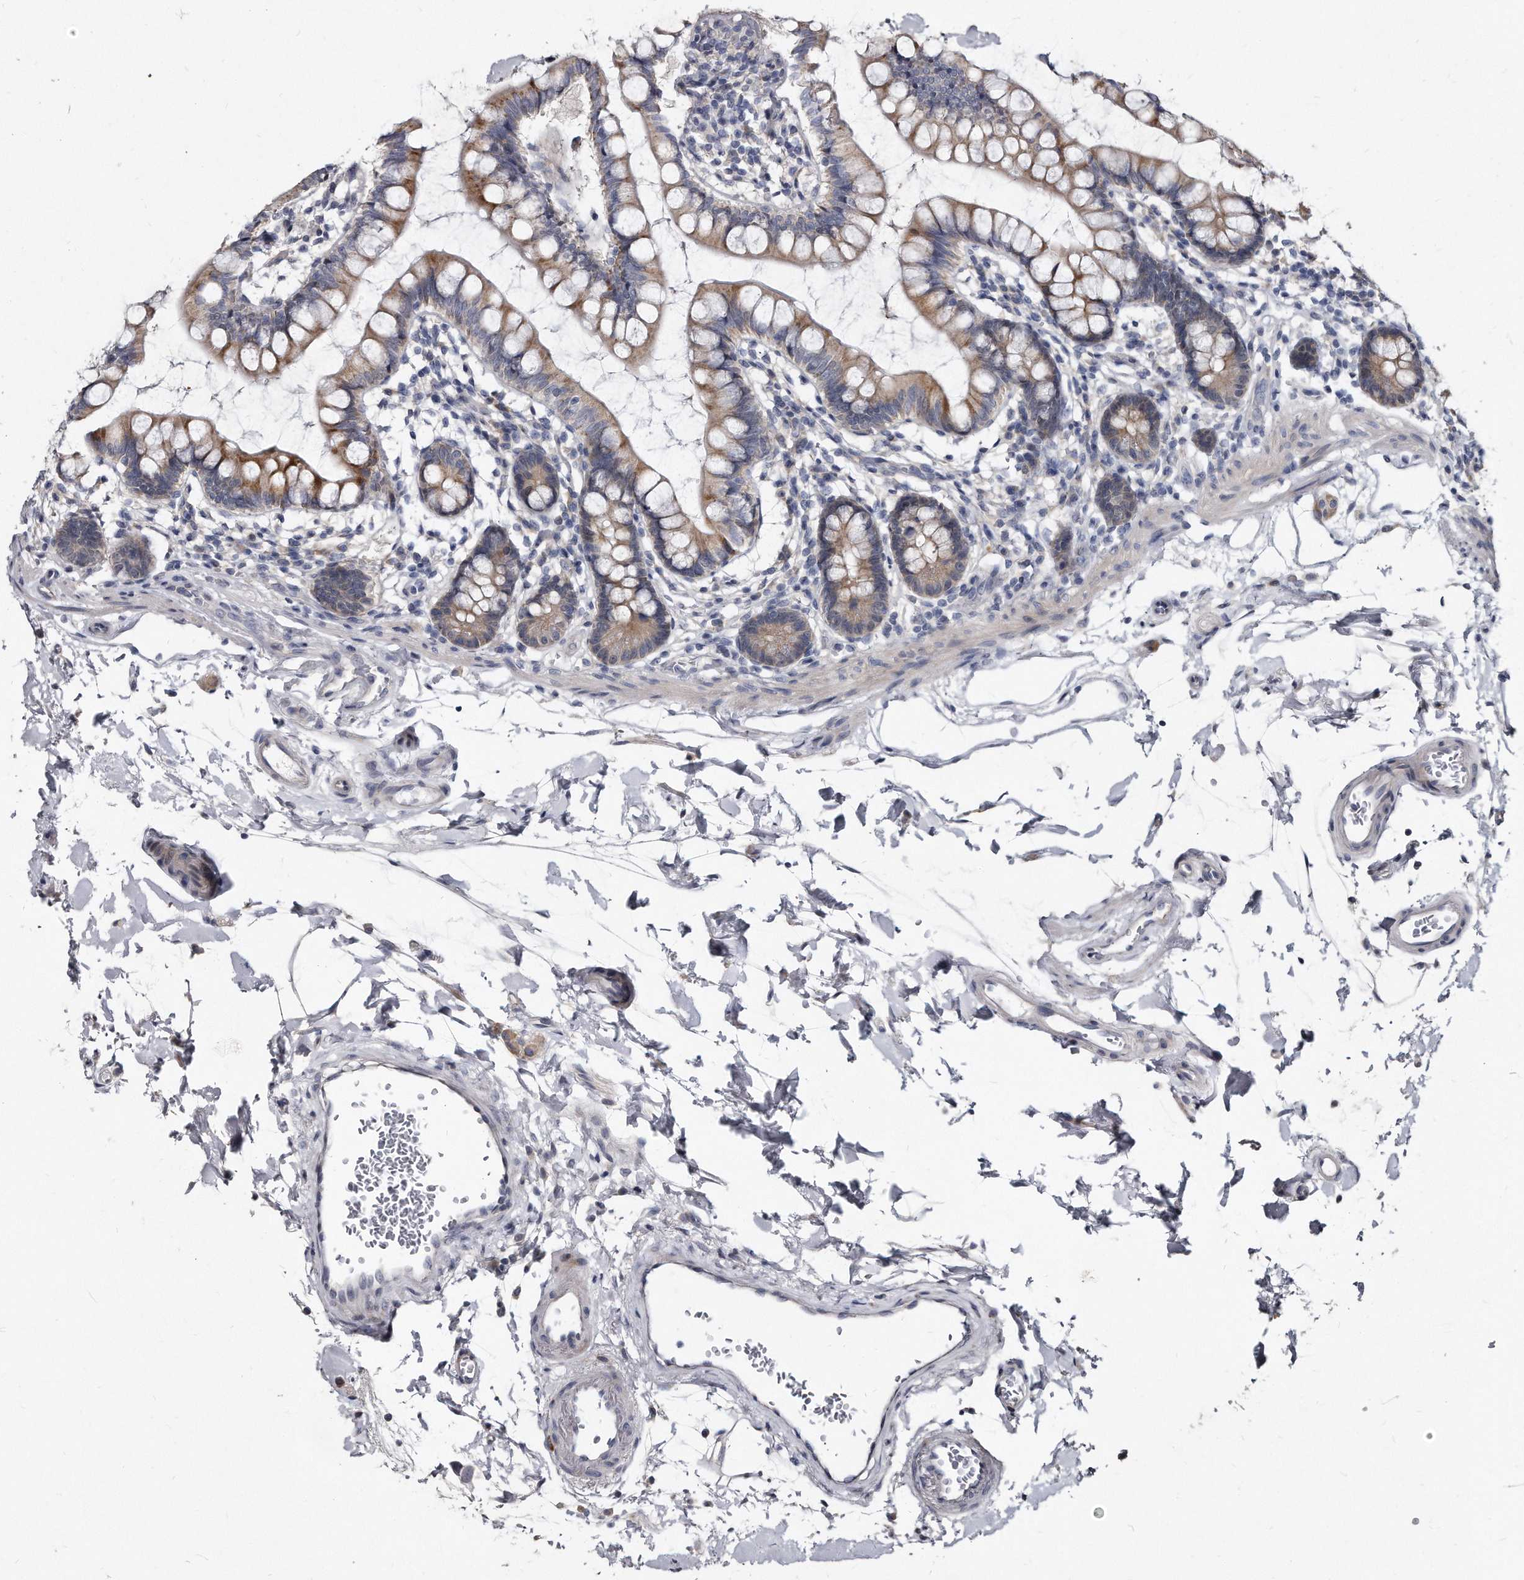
{"staining": {"intensity": "moderate", "quantity": ">75%", "location": "cytoplasmic/membranous"}, "tissue": "small intestine", "cell_type": "Glandular cells", "image_type": "normal", "snomed": [{"axis": "morphology", "description": "Normal tissue, NOS"}, {"axis": "topography", "description": "Small intestine"}], "caption": "Immunohistochemistry staining of unremarkable small intestine, which demonstrates medium levels of moderate cytoplasmic/membranous staining in about >75% of glandular cells indicating moderate cytoplasmic/membranous protein expression. The staining was performed using DAB (brown) for protein detection and nuclei were counterstained in hematoxylin (blue).", "gene": "KLHDC3", "patient": {"sex": "female", "age": 84}}